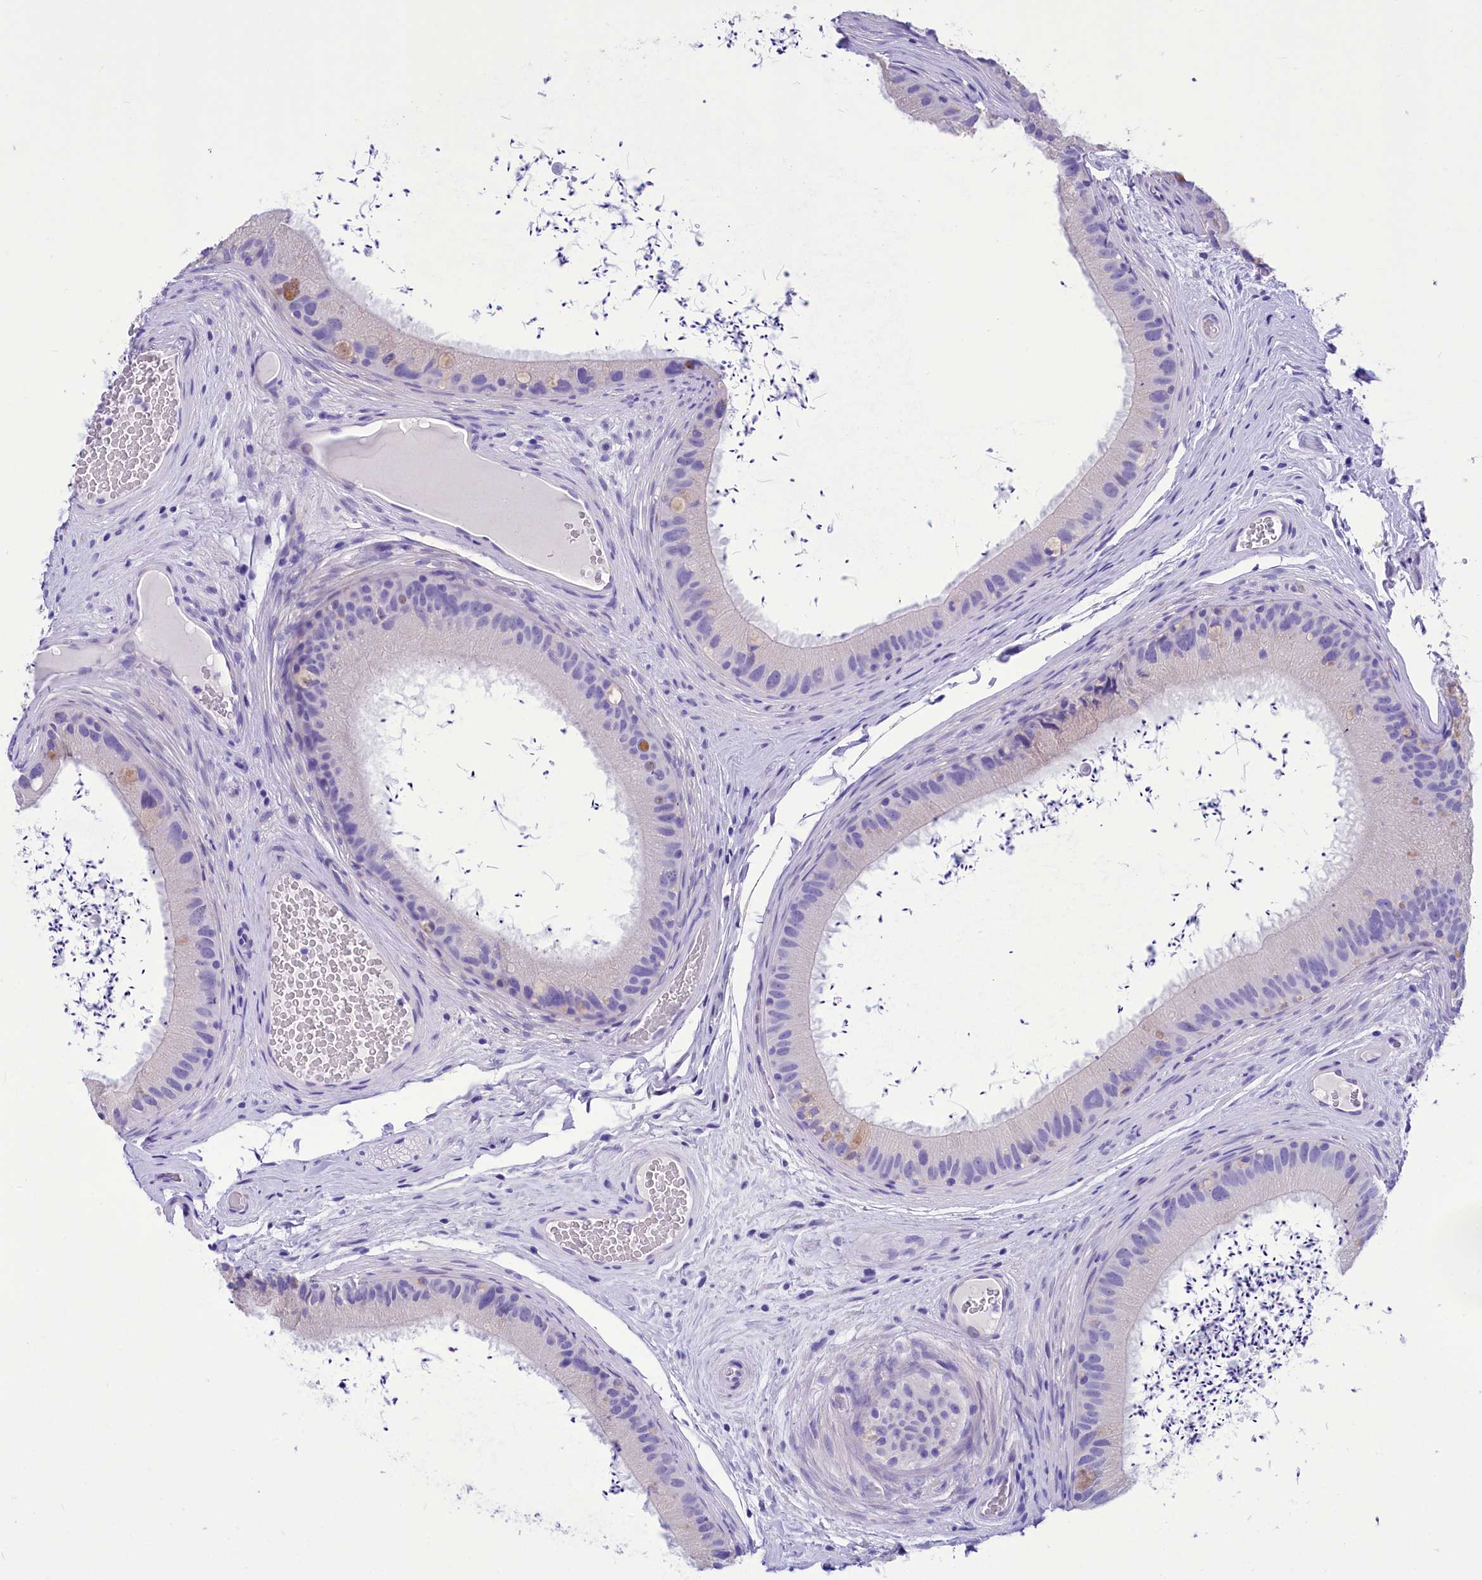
{"staining": {"intensity": "negative", "quantity": "none", "location": "none"}, "tissue": "epididymis", "cell_type": "Glandular cells", "image_type": "normal", "snomed": [{"axis": "morphology", "description": "Normal tissue, NOS"}, {"axis": "topography", "description": "Epididymis, spermatic cord, NOS"}], "caption": "The photomicrograph exhibits no staining of glandular cells in normal epididymis.", "gene": "TTC36", "patient": {"sex": "male", "age": 50}}